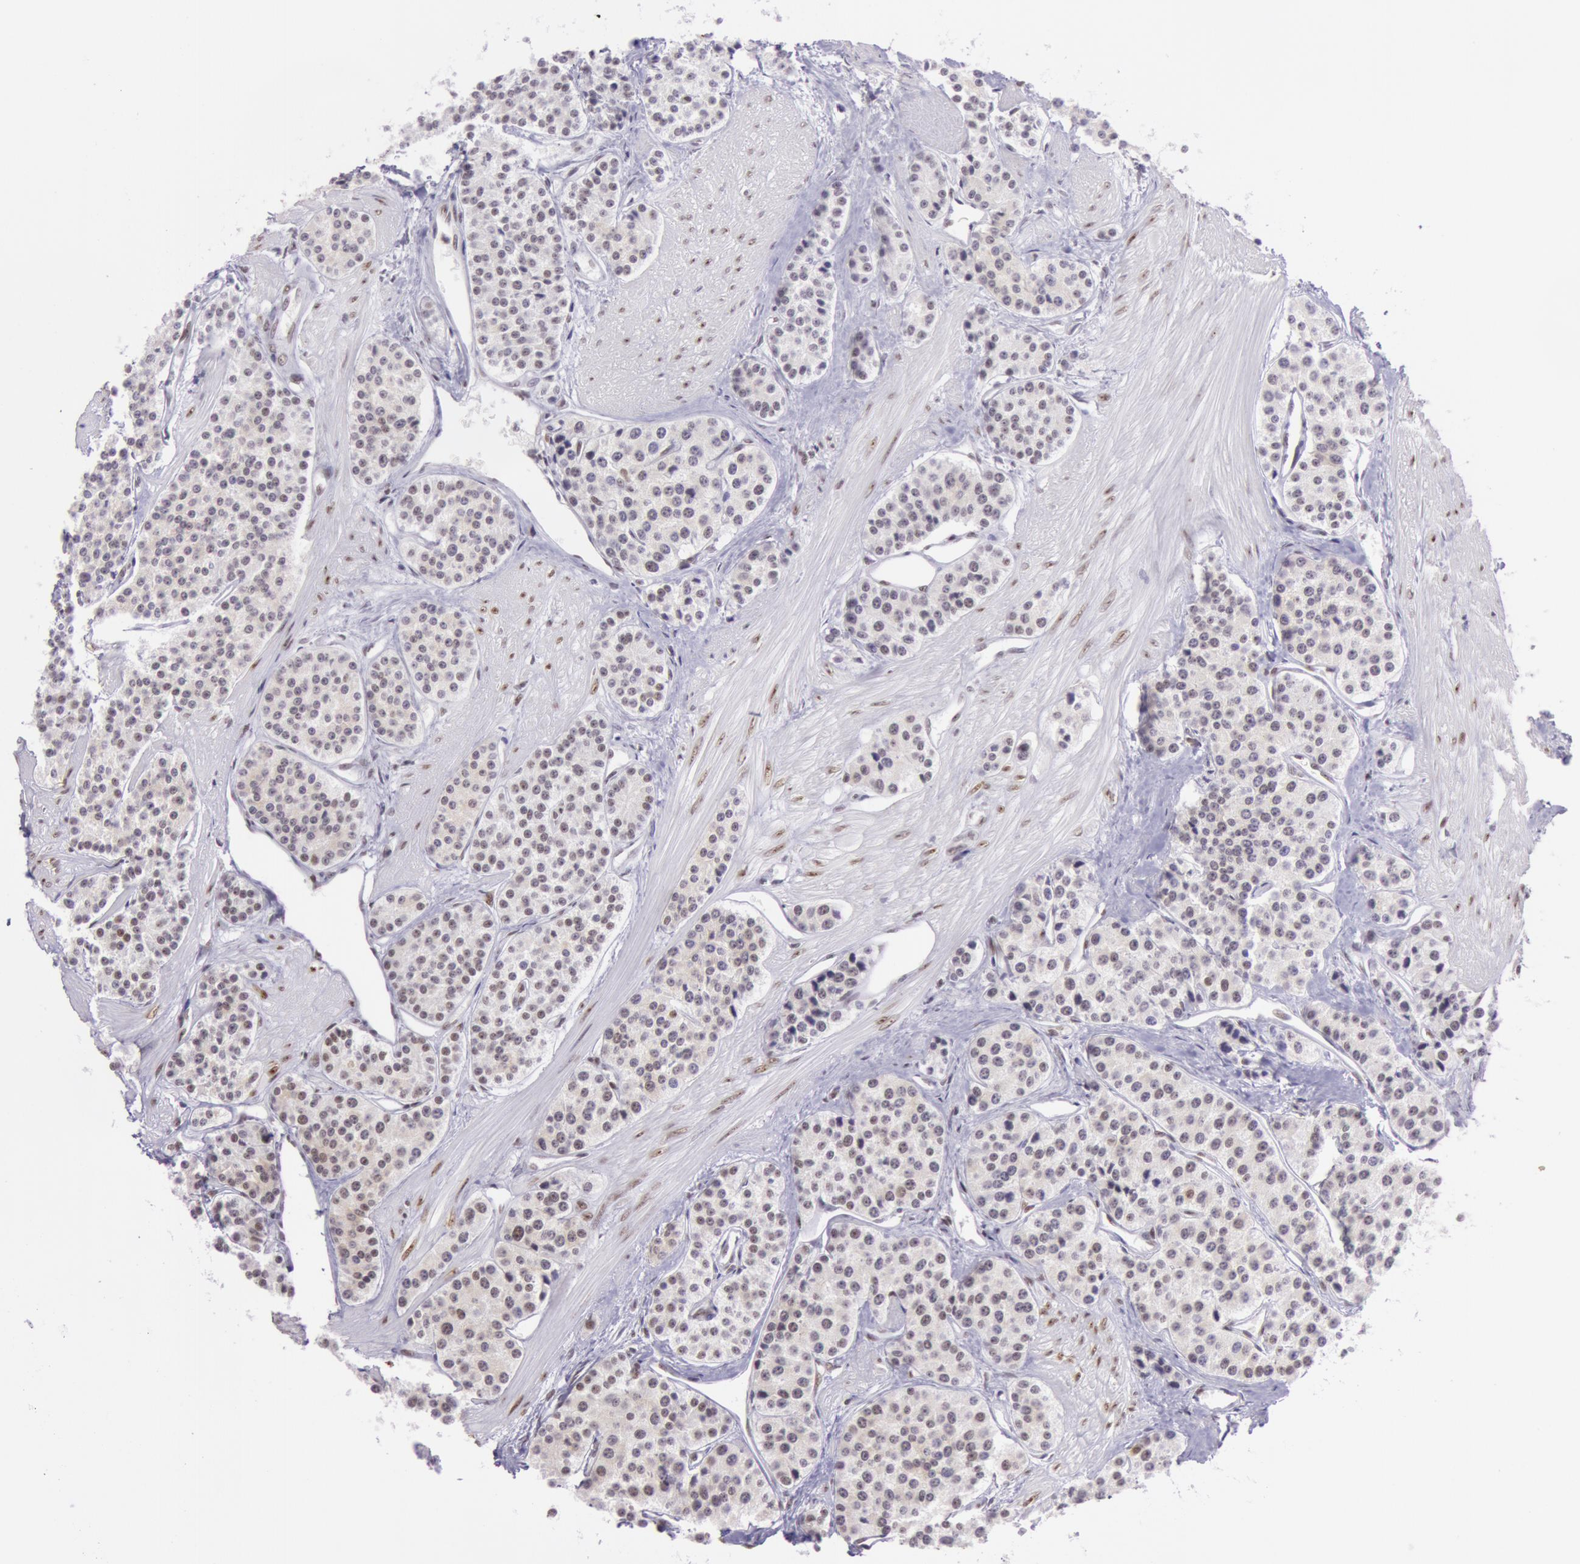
{"staining": {"intensity": "weak", "quantity": "<25%", "location": "nuclear"}, "tissue": "carcinoid", "cell_type": "Tumor cells", "image_type": "cancer", "snomed": [{"axis": "morphology", "description": "Carcinoid, malignant, NOS"}, {"axis": "topography", "description": "Stomach"}], "caption": "Immunohistochemistry micrograph of neoplastic tissue: human carcinoid stained with DAB demonstrates no significant protein staining in tumor cells. (Stains: DAB IHC with hematoxylin counter stain, Microscopy: brightfield microscopy at high magnification).", "gene": "NBN", "patient": {"sex": "female", "age": 76}}